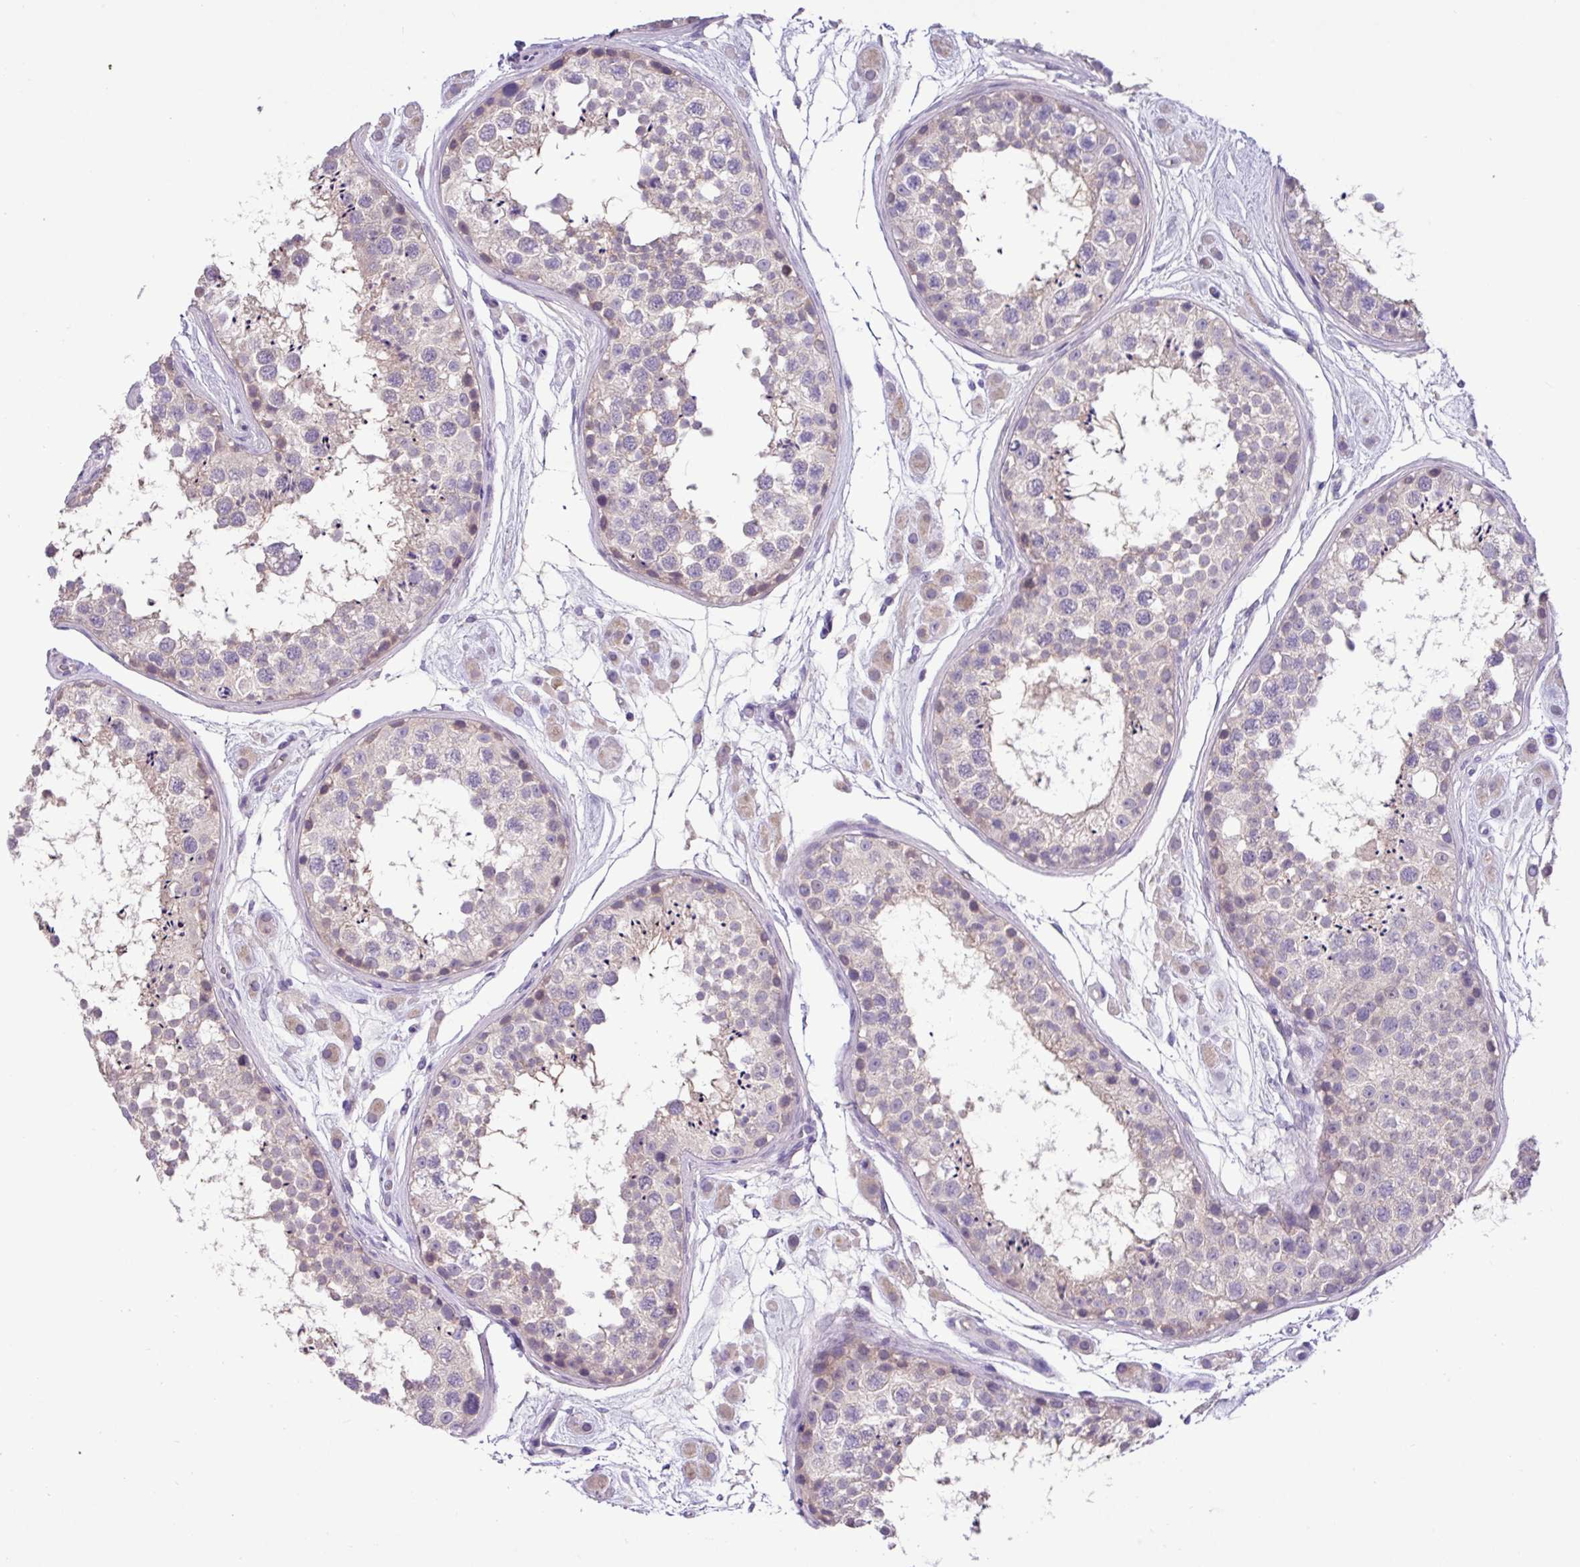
{"staining": {"intensity": "weak", "quantity": "25%-75%", "location": "cytoplasmic/membranous"}, "tissue": "testis", "cell_type": "Cells in seminiferous ducts", "image_type": "normal", "snomed": [{"axis": "morphology", "description": "Normal tissue, NOS"}, {"axis": "topography", "description": "Testis"}], "caption": "DAB immunohistochemical staining of benign human testis shows weak cytoplasmic/membranous protein expression in approximately 25%-75% of cells in seminiferous ducts. Nuclei are stained in blue.", "gene": "PAX8", "patient": {"sex": "male", "age": 25}}